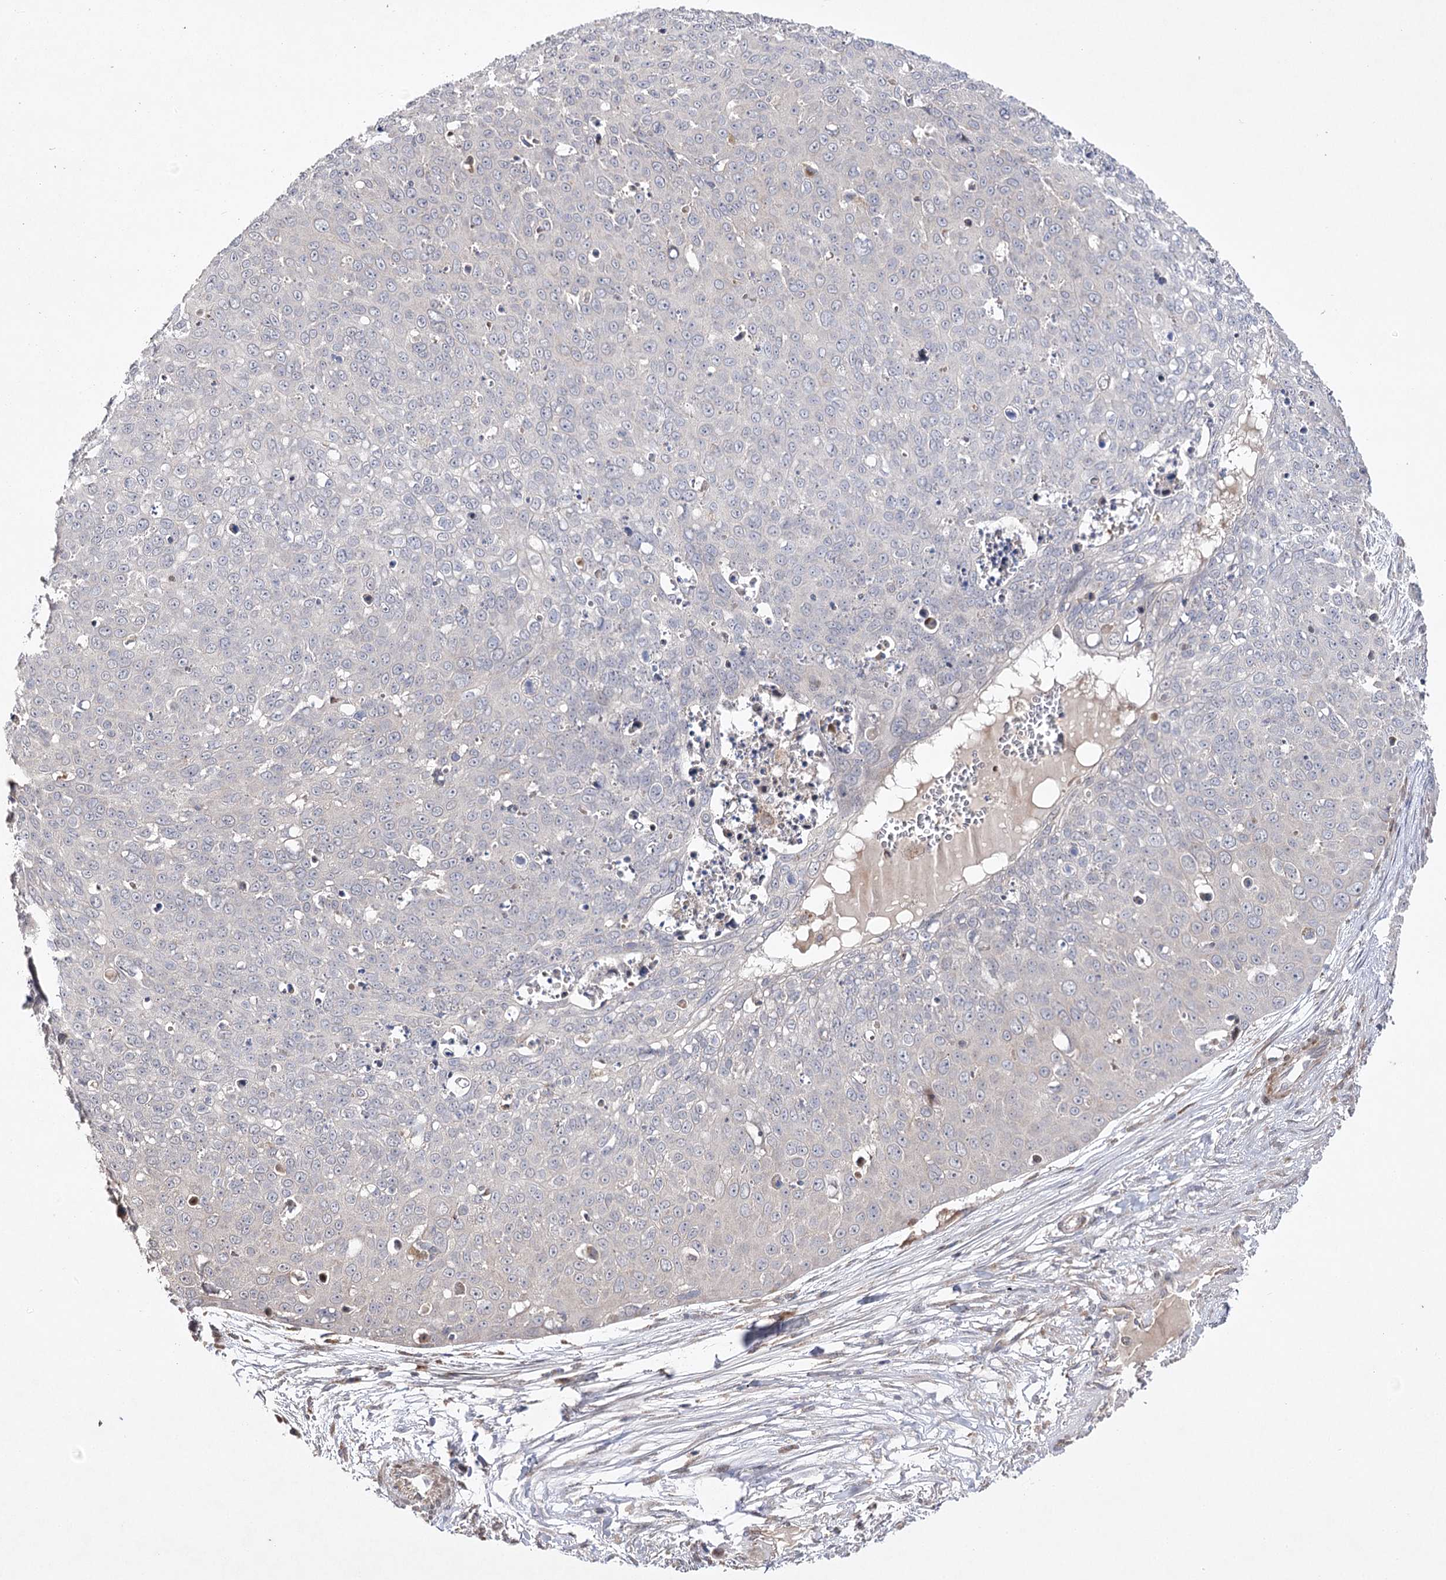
{"staining": {"intensity": "negative", "quantity": "none", "location": "none"}, "tissue": "skin cancer", "cell_type": "Tumor cells", "image_type": "cancer", "snomed": [{"axis": "morphology", "description": "Squamous cell carcinoma, NOS"}, {"axis": "topography", "description": "Skin"}], "caption": "Immunohistochemistry photomicrograph of human skin cancer stained for a protein (brown), which shows no staining in tumor cells.", "gene": "OBSL1", "patient": {"sex": "male", "age": 71}}